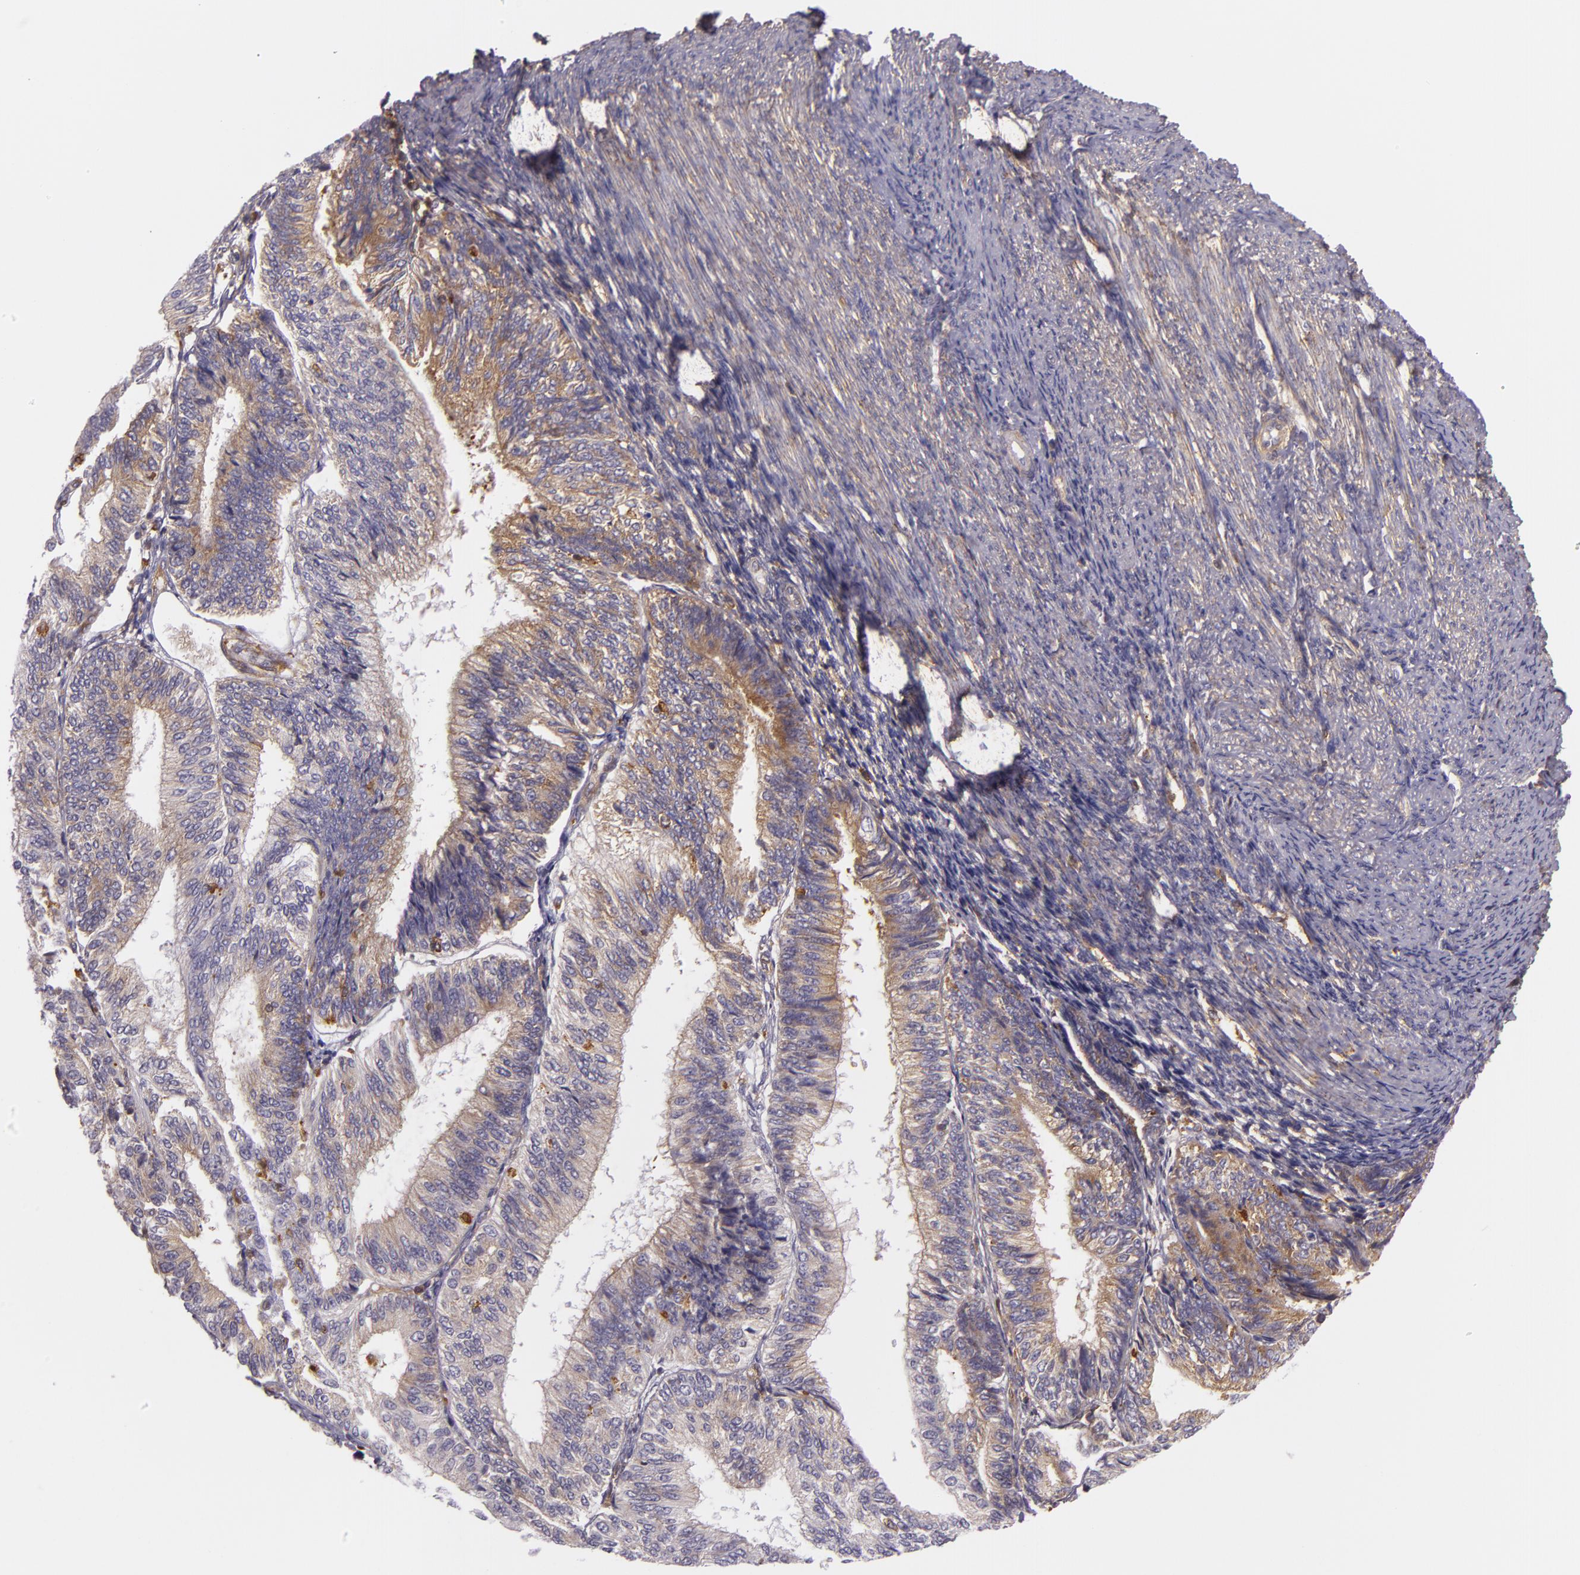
{"staining": {"intensity": "weak", "quantity": "25%-75%", "location": "cytoplasmic/membranous"}, "tissue": "endometrial cancer", "cell_type": "Tumor cells", "image_type": "cancer", "snomed": [{"axis": "morphology", "description": "Adenocarcinoma, NOS"}, {"axis": "topography", "description": "Endometrium"}], "caption": "Endometrial cancer was stained to show a protein in brown. There is low levels of weak cytoplasmic/membranous expression in approximately 25%-75% of tumor cells.", "gene": "TLN1", "patient": {"sex": "female", "age": 55}}